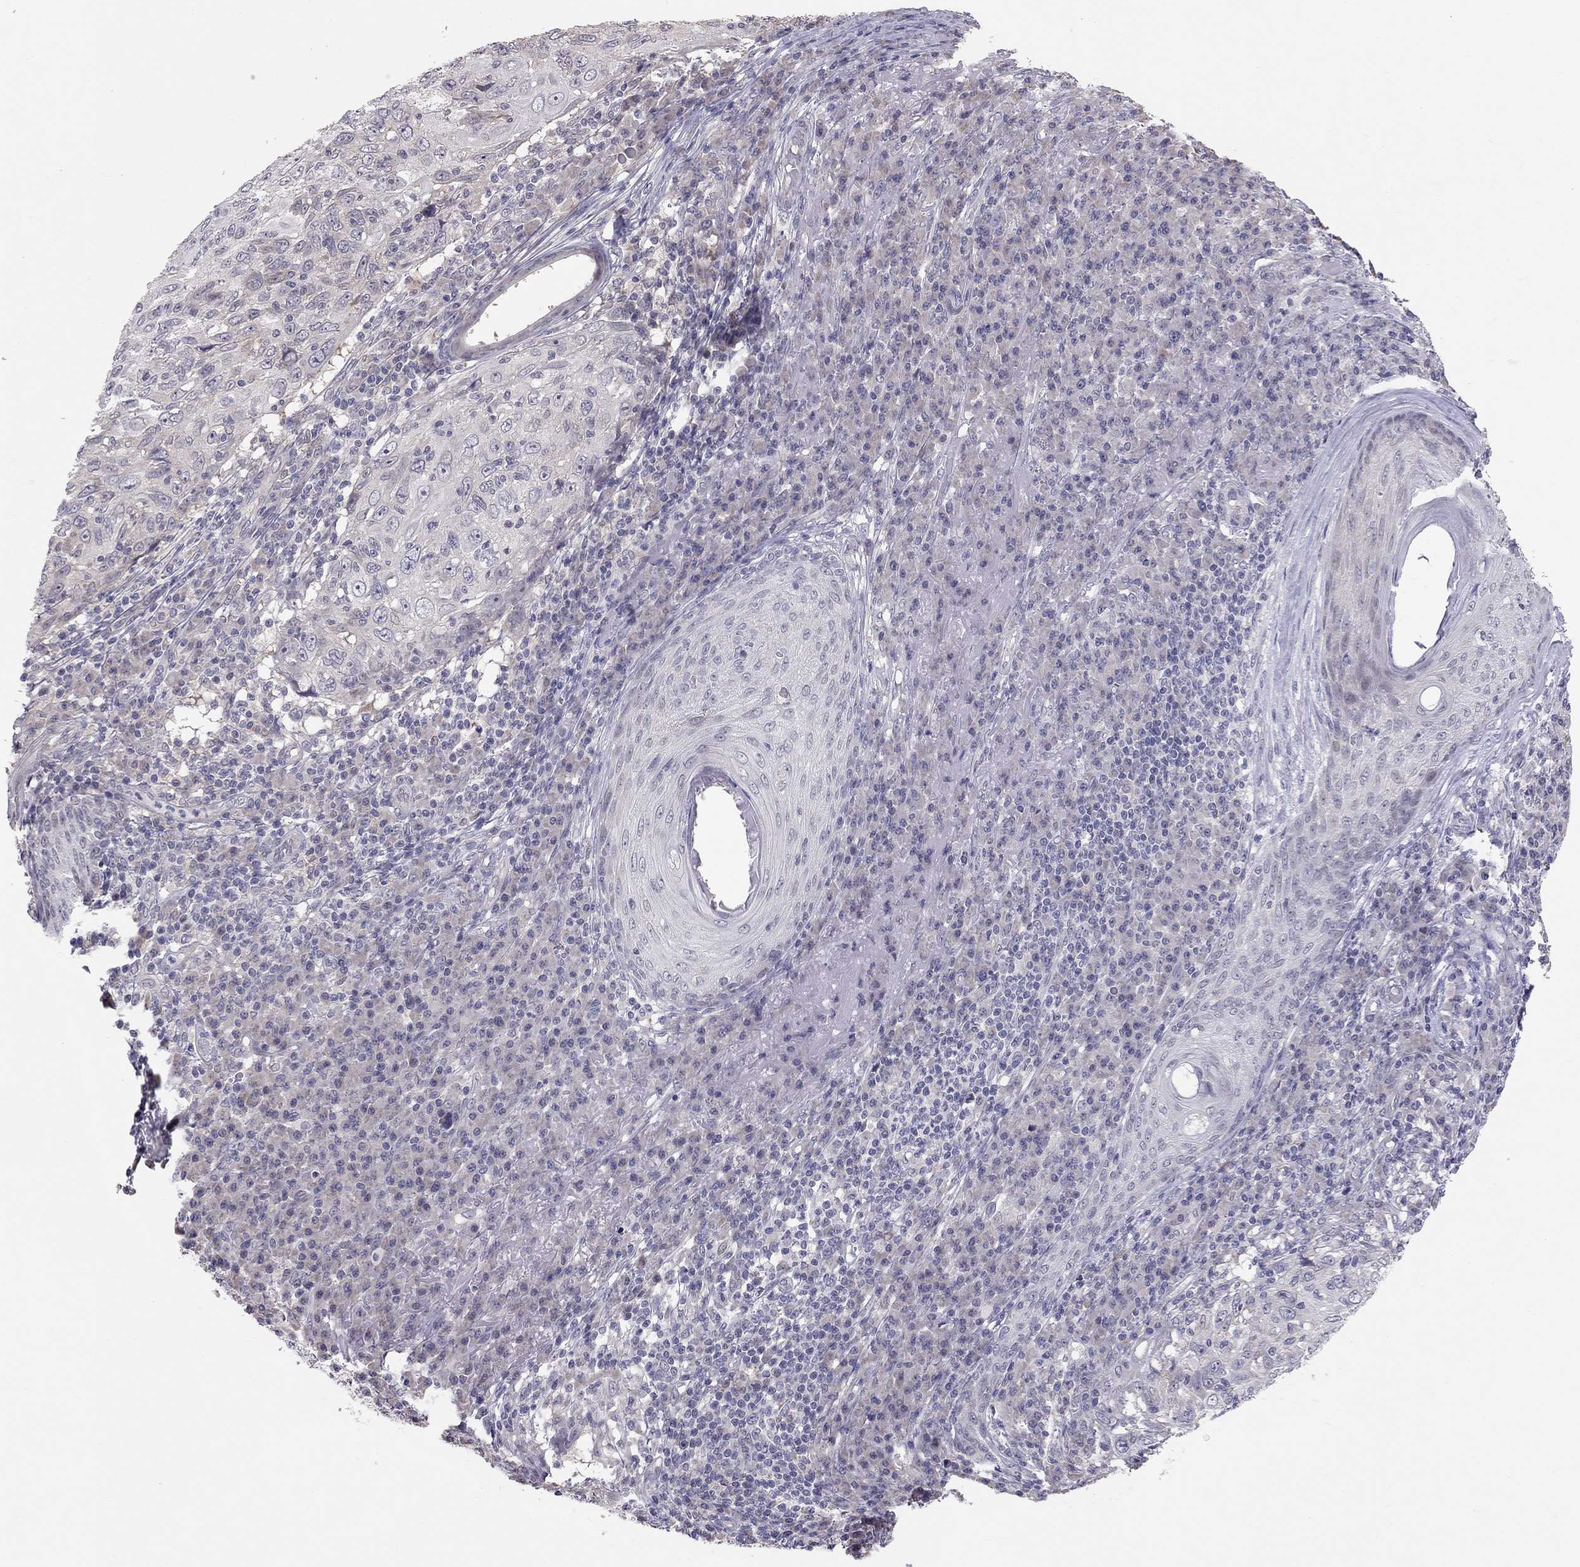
{"staining": {"intensity": "negative", "quantity": "none", "location": "none"}, "tissue": "skin cancer", "cell_type": "Tumor cells", "image_type": "cancer", "snomed": [{"axis": "morphology", "description": "Squamous cell carcinoma, NOS"}, {"axis": "topography", "description": "Skin"}], "caption": "An IHC image of skin cancer (squamous cell carcinoma) is shown. There is no staining in tumor cells of skin cancer (squamous cell carcinoma).", "gene": "HSF2BP", "patient": {"sex": "male", "age": 92}}